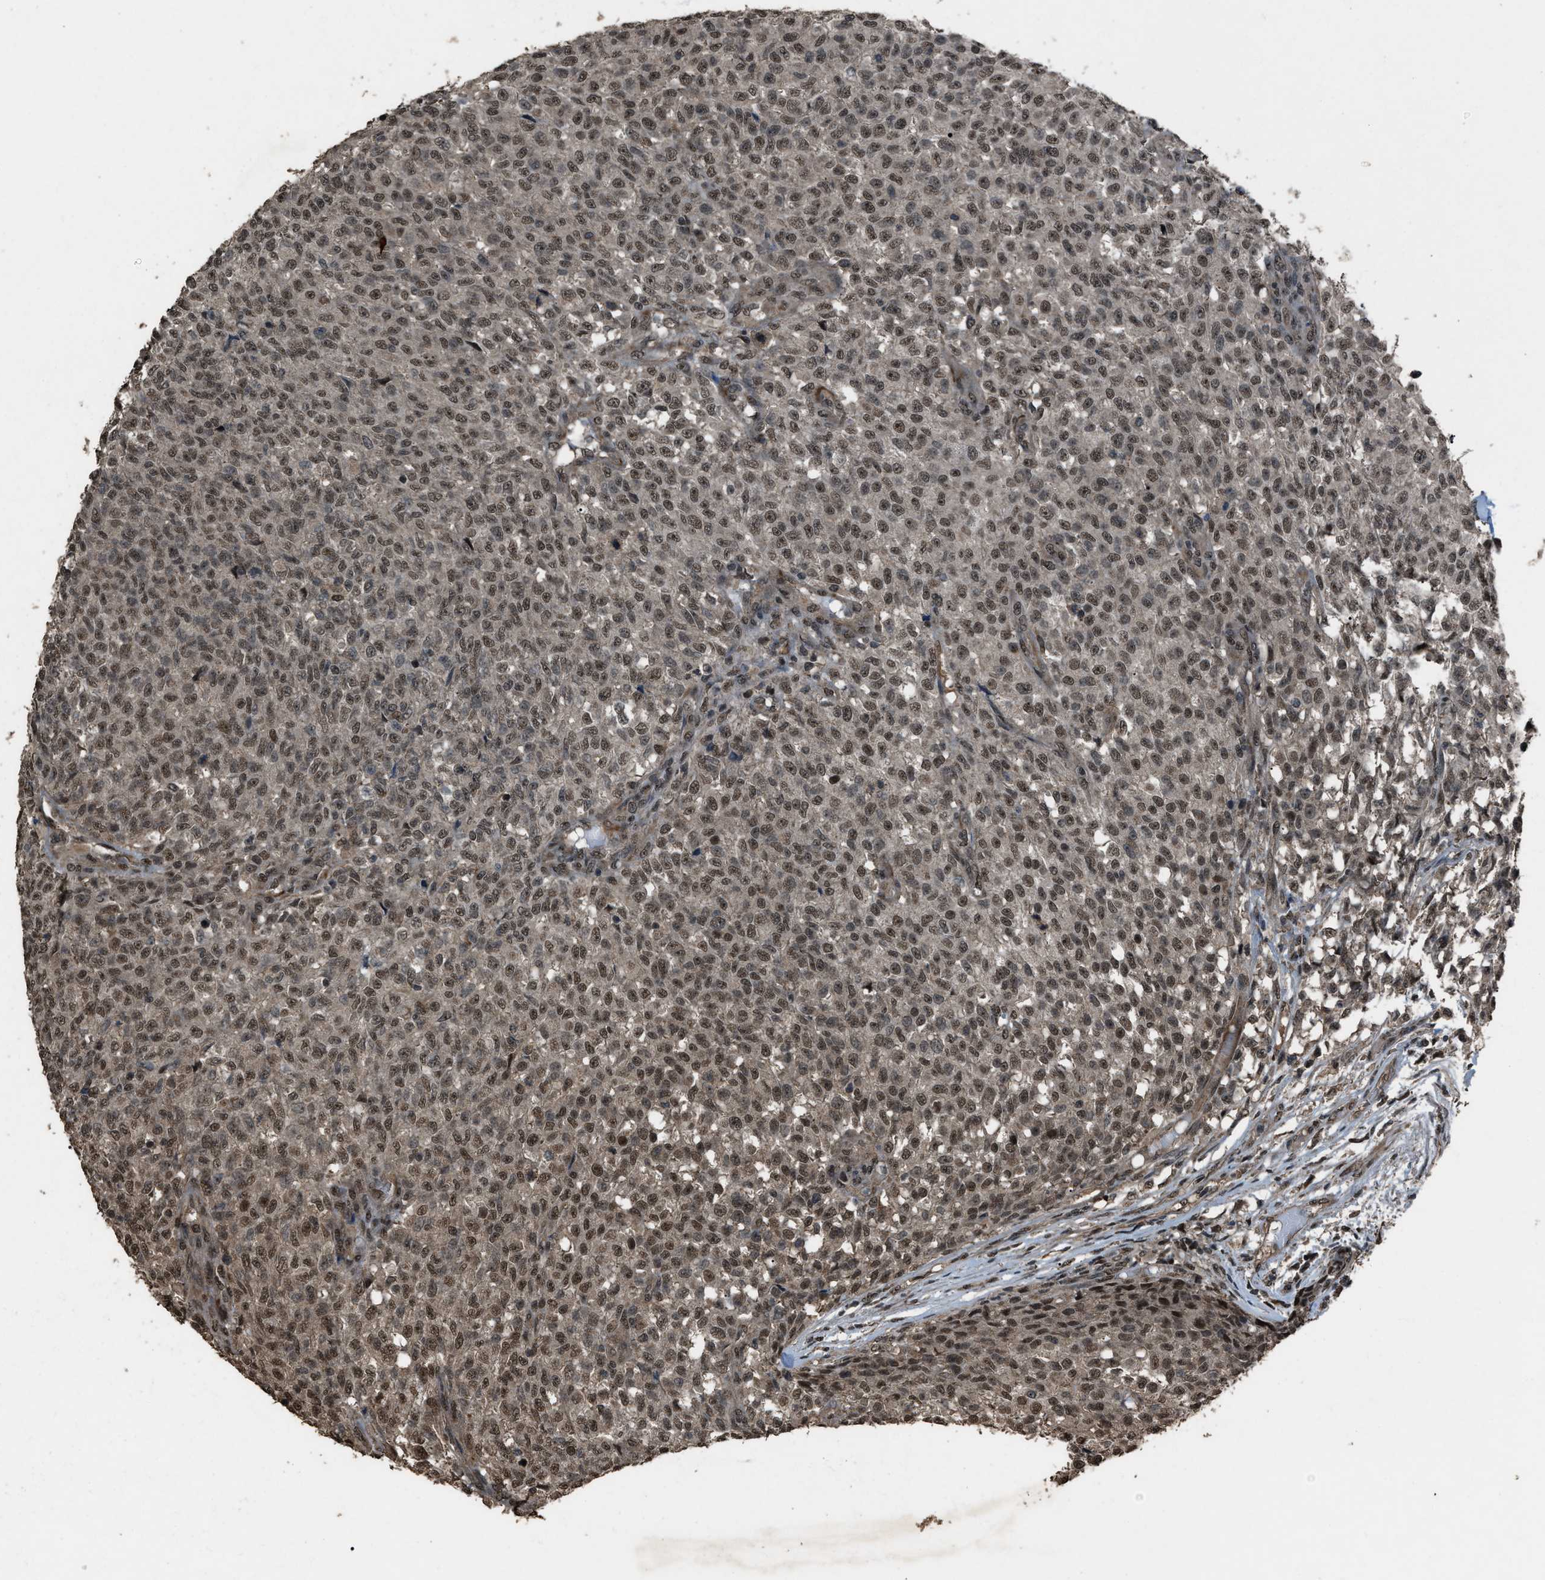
{"staining": {"intensity": "moderate", "quantity": ">75%", "location": "nuclear"}, "tissue": "testis cancer", "cell_type": "Tumor cells", "image_type": "cancer", "snomed": [{"axis": "morphology", "description": "Seminoma, NOS"}, {"axis": "topography", "description": "Testis"}], "caption": "About >75% of tumor cells in human testis cancer (seminoma) demonstrate moderate nuclear protein positivity as visualized by brown immunohistochemical staining.", "gene": "SERTAD2", "patient": {"sex": "male", "age": 59}}